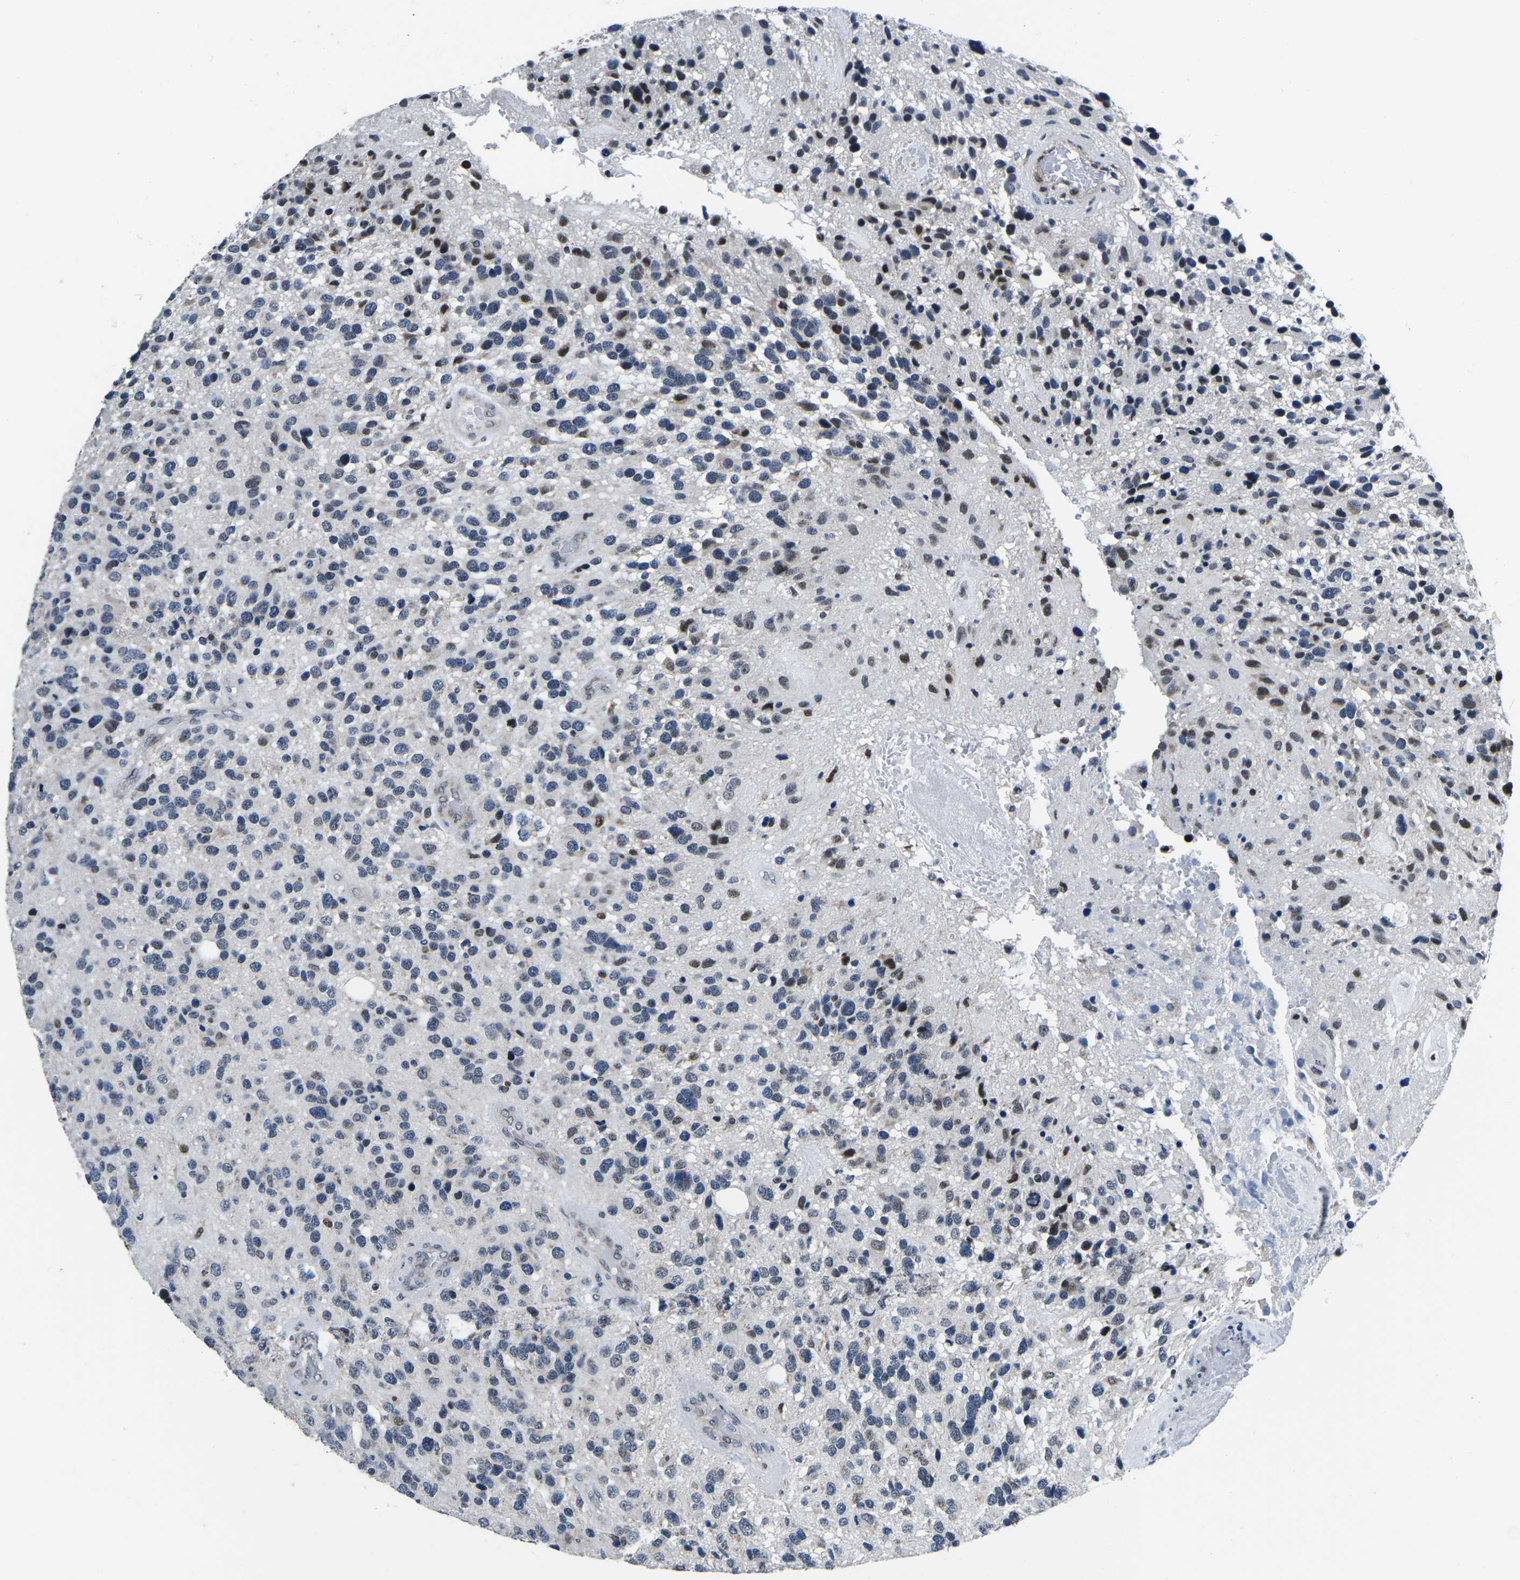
{"staining": {"intensity": "moderate", "quantity": "<25%", "location": "nuclear"}, "tissue": "glioma", "cell_type": "Tumor cells", "image_type": "cancer", "snomed": [{"axis": "morphology", "description": "Glioma, malignant, High grade"}, {"axis": "topography", "description": "Brain"}], "caption": "A low amount of moderate nuclear expression is present in about <25% of tumor cells in glioma tissue.", "gene": "CDC73", "patient": {"sex": "female", "age": 58}}